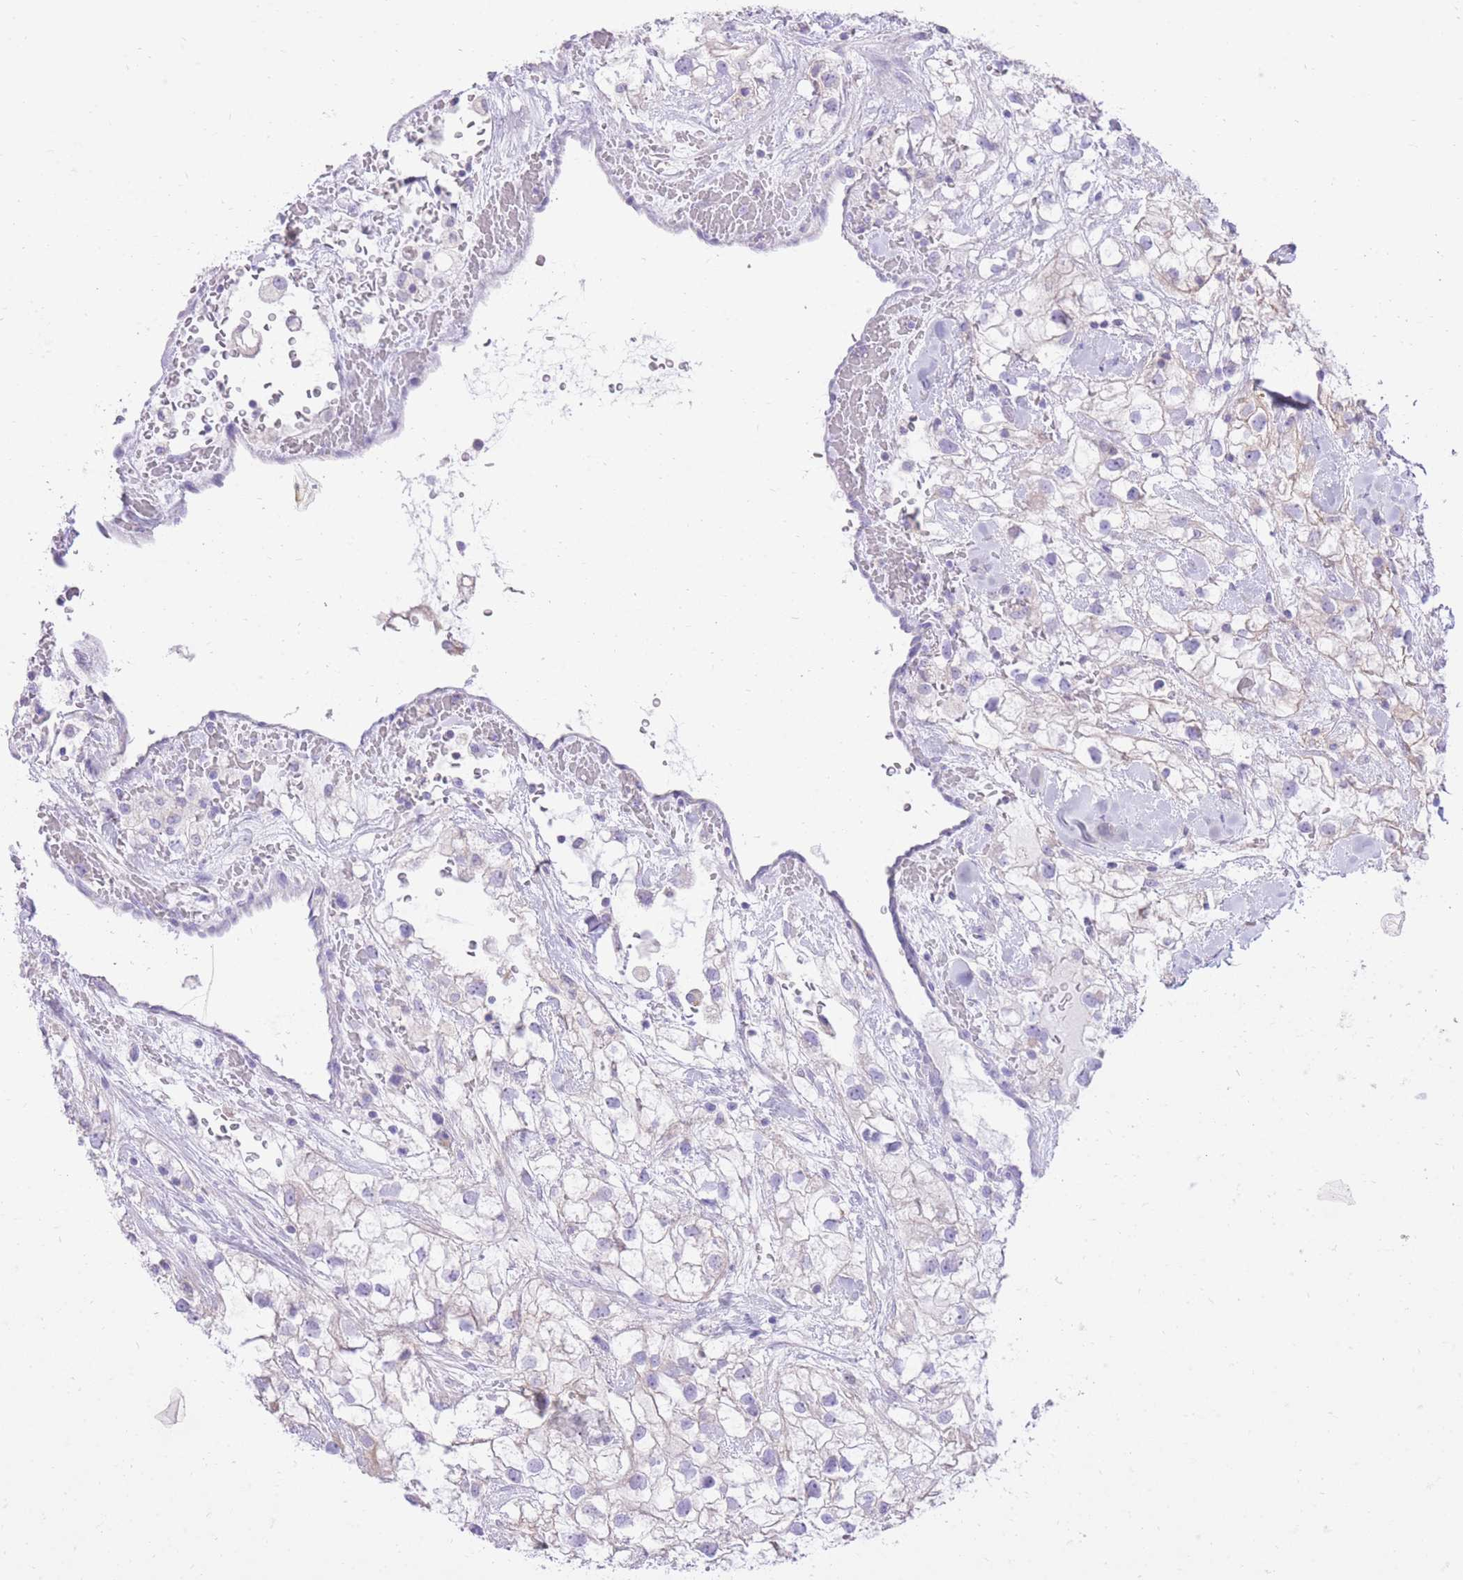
{"staining": {"intensity": "negative", "quantity": "none", "location": "none"}, "tissue": "renal cancer", "cell_type": "Tumor cells", "image_type": "cancer", "snomed": [{"axis": "morphology", "description": "Adenocarcinoma, NOS"}, {"axis": "topography", "description": "Kidney"}], "caption": "There is no significant positivity in tumor cells of adenocarcinoma (renal). Nuclei are stained in blue.", "gene": "SLC4A4", "patient": {"sex": "male", "age": 59}}